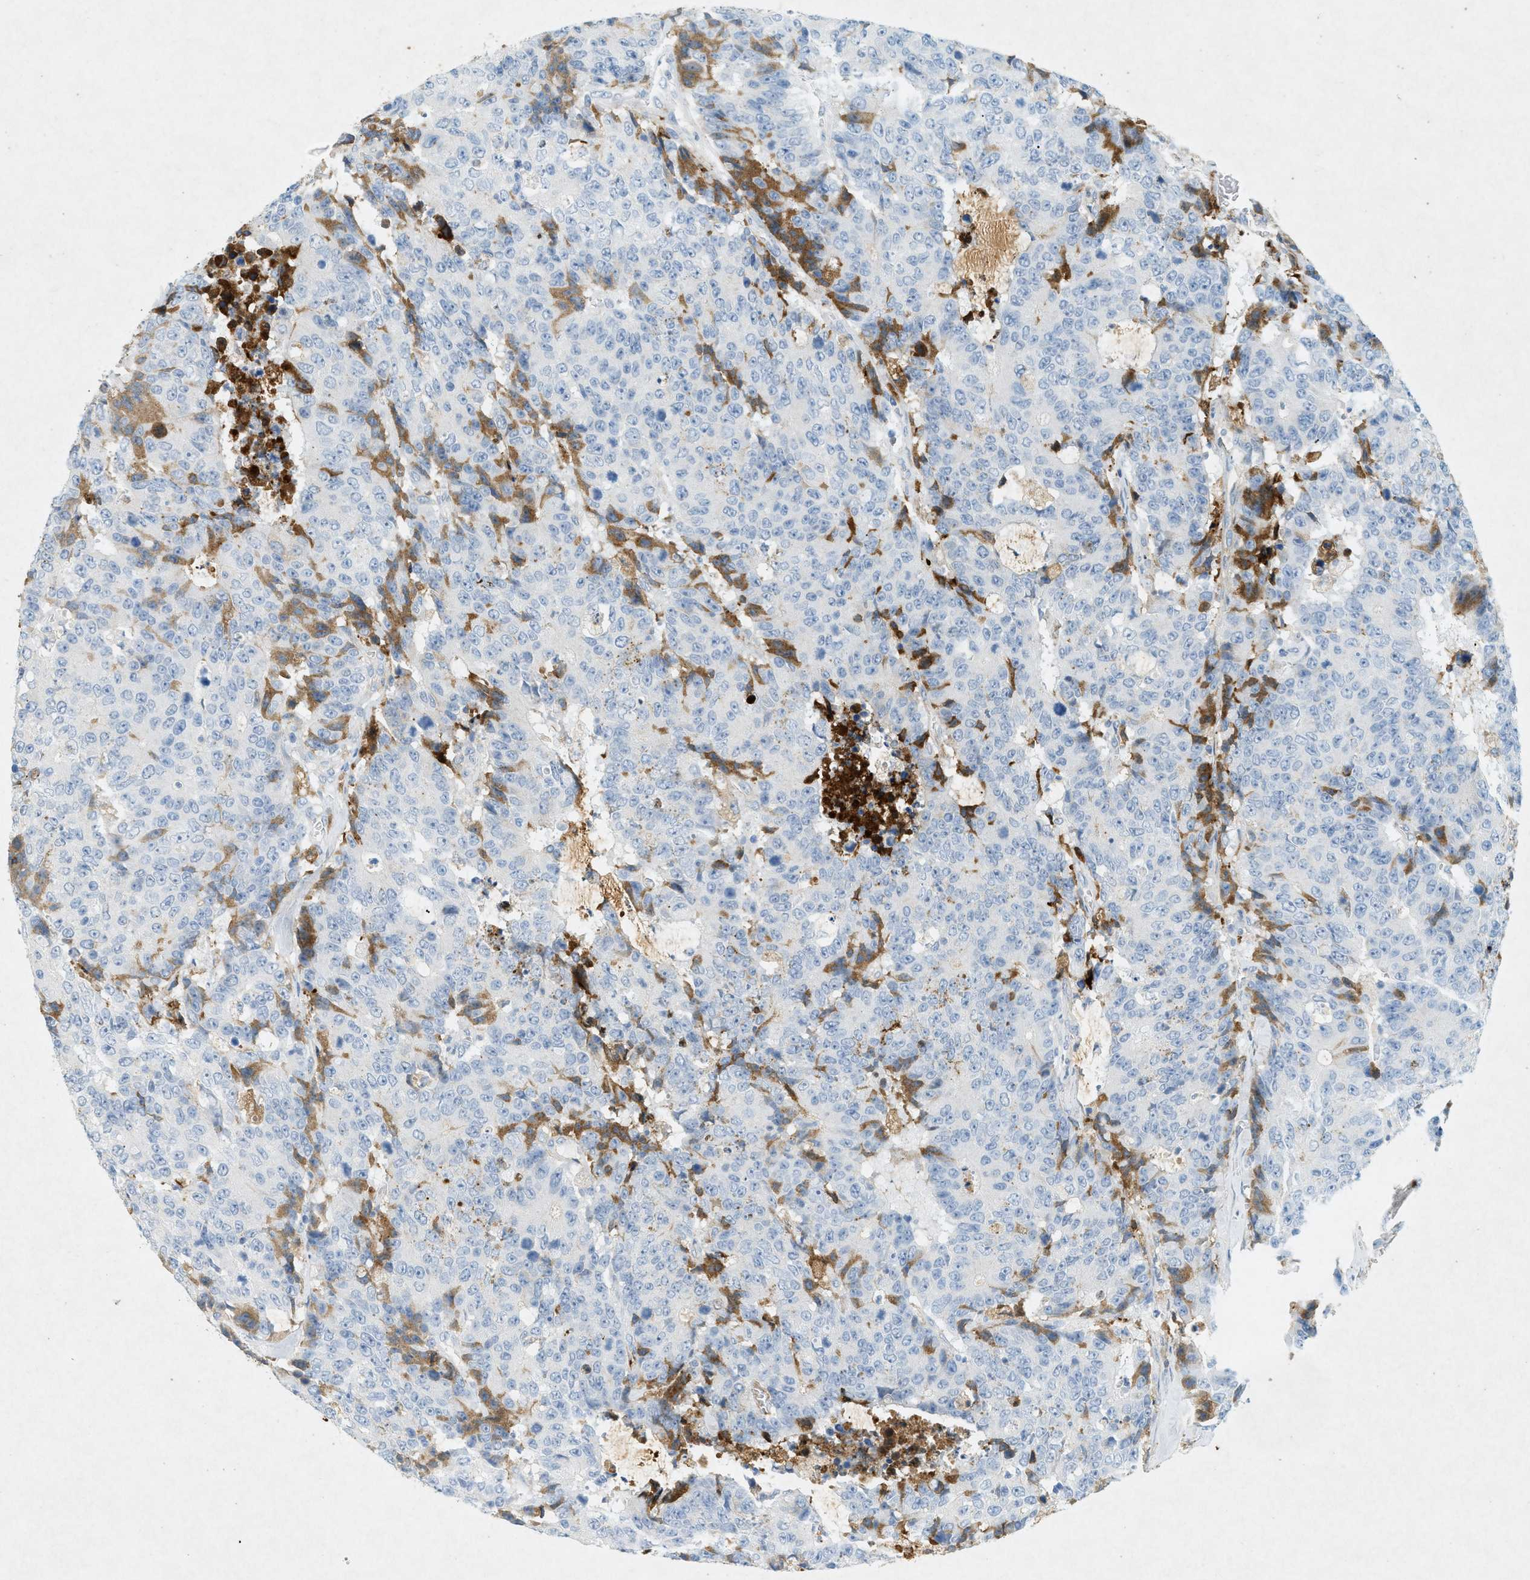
{"staining": {"intensity": "negative", "quantity": "none", "location": "none"}, "tissue": "colorectal cancer", "cell_type": "Tumor cells", "image_type": "cancer", "snomed": [{"axis": "morphology", "description": "Adenocarcinoma, NOS"}, {"axis": "topography", "description": "Colon"}], "caption": "Immunohistochemical staining of adenocarcinoma (colorectal) demonstrates no significant staining in tumor cells.", "gene": "F2", "patient": {"sex": "female", "age": 86}}